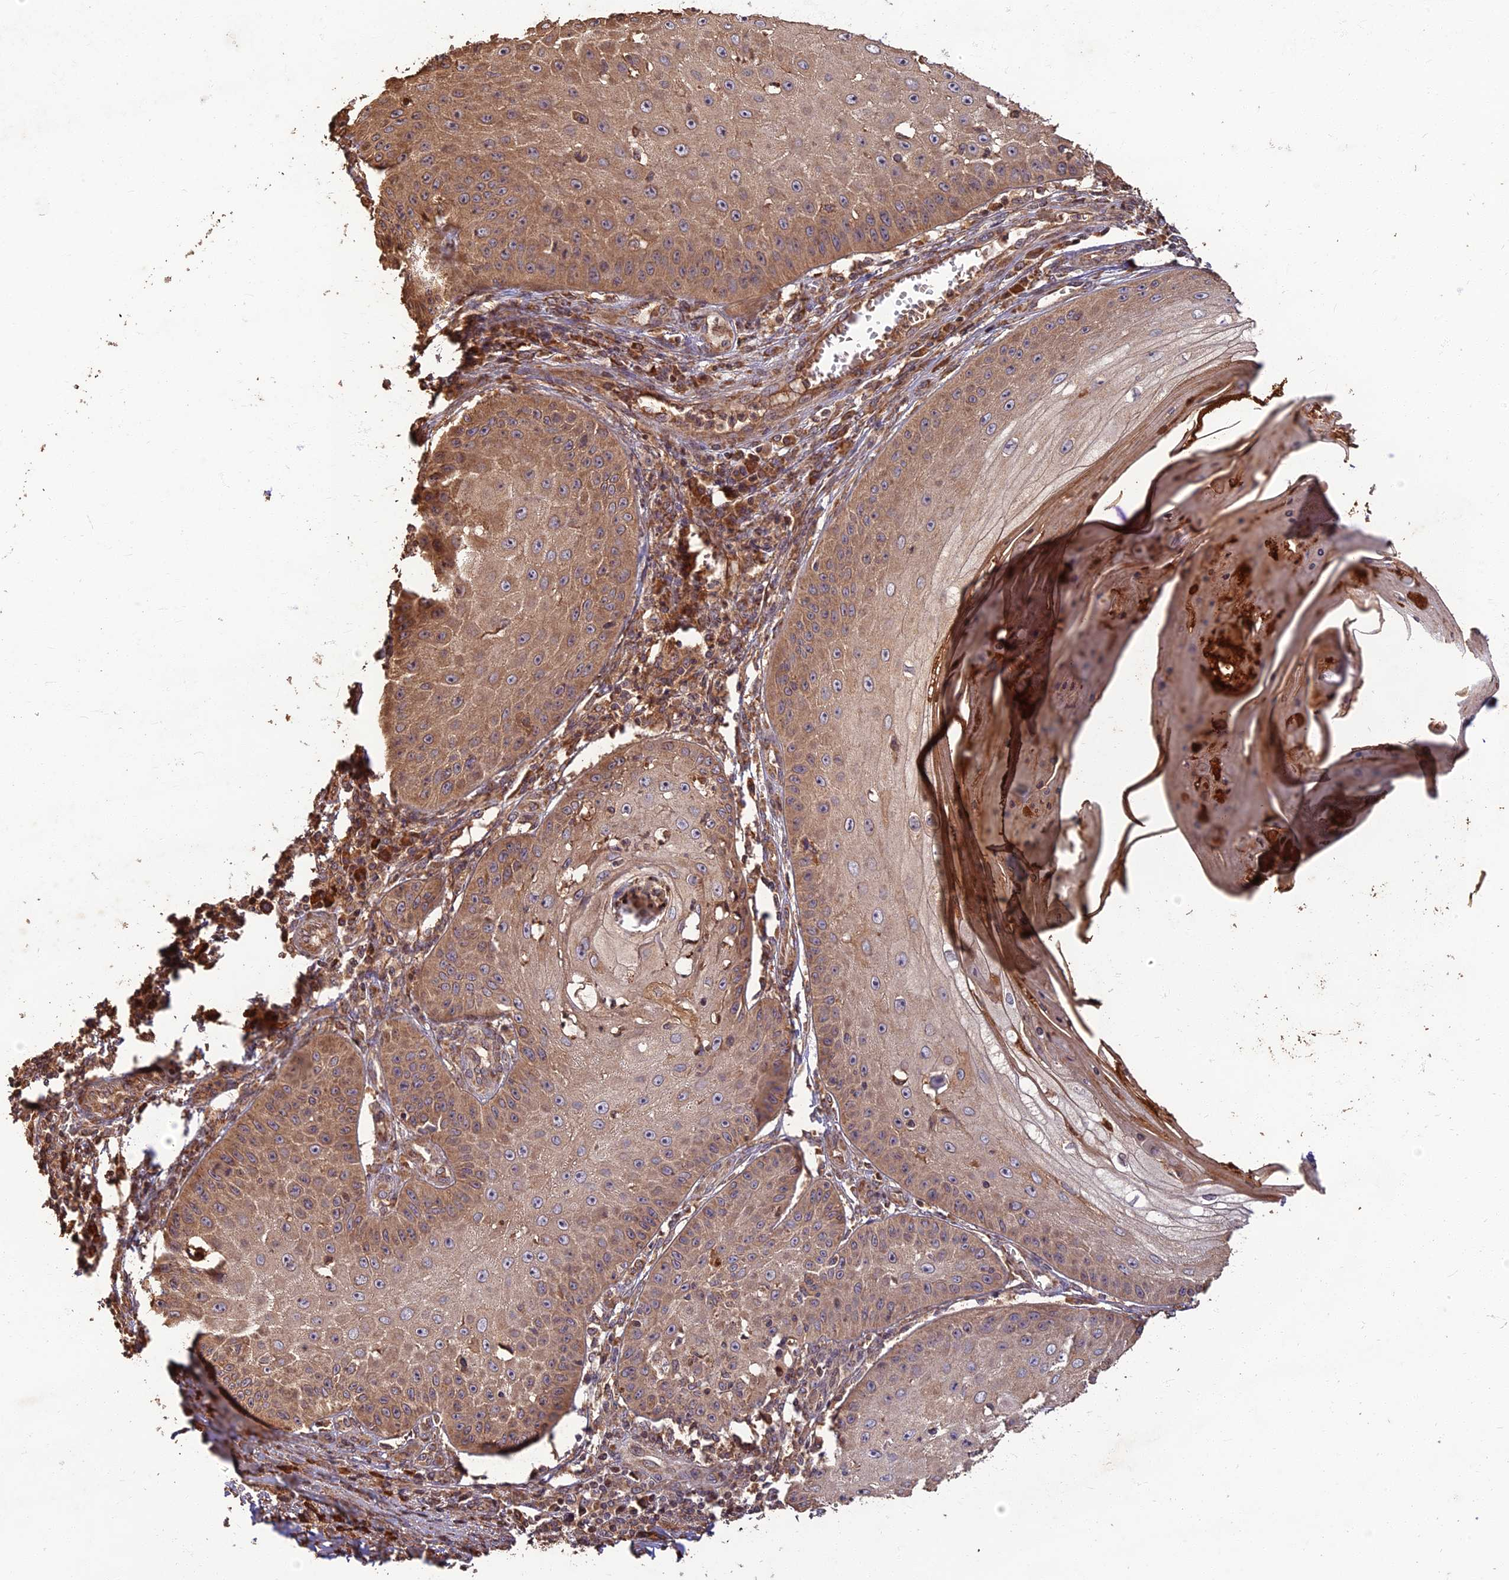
{"staining": {"intensity": "moderate", "quantity": "25%-75%", "location": "cytoplasmic/membranous"}, "tissue": "skin cancer", "cell_type": "Tumor cells", "image_type": "cancer", "snomed": [{"axis": "morphology", "description": "Squamous cell carcinoma, NOS"}, {"axis": "topography", "description": "Skin"}], "caption": "Skin squamous cell carcinoma was stained to show a protein in brown. There is medium levels of moderate cytoplasmic/membranous staining in approximately 25%-75% of tumor cells.", "gene": "CORO1C", "patient": {"sex": "male", "age": 70}}